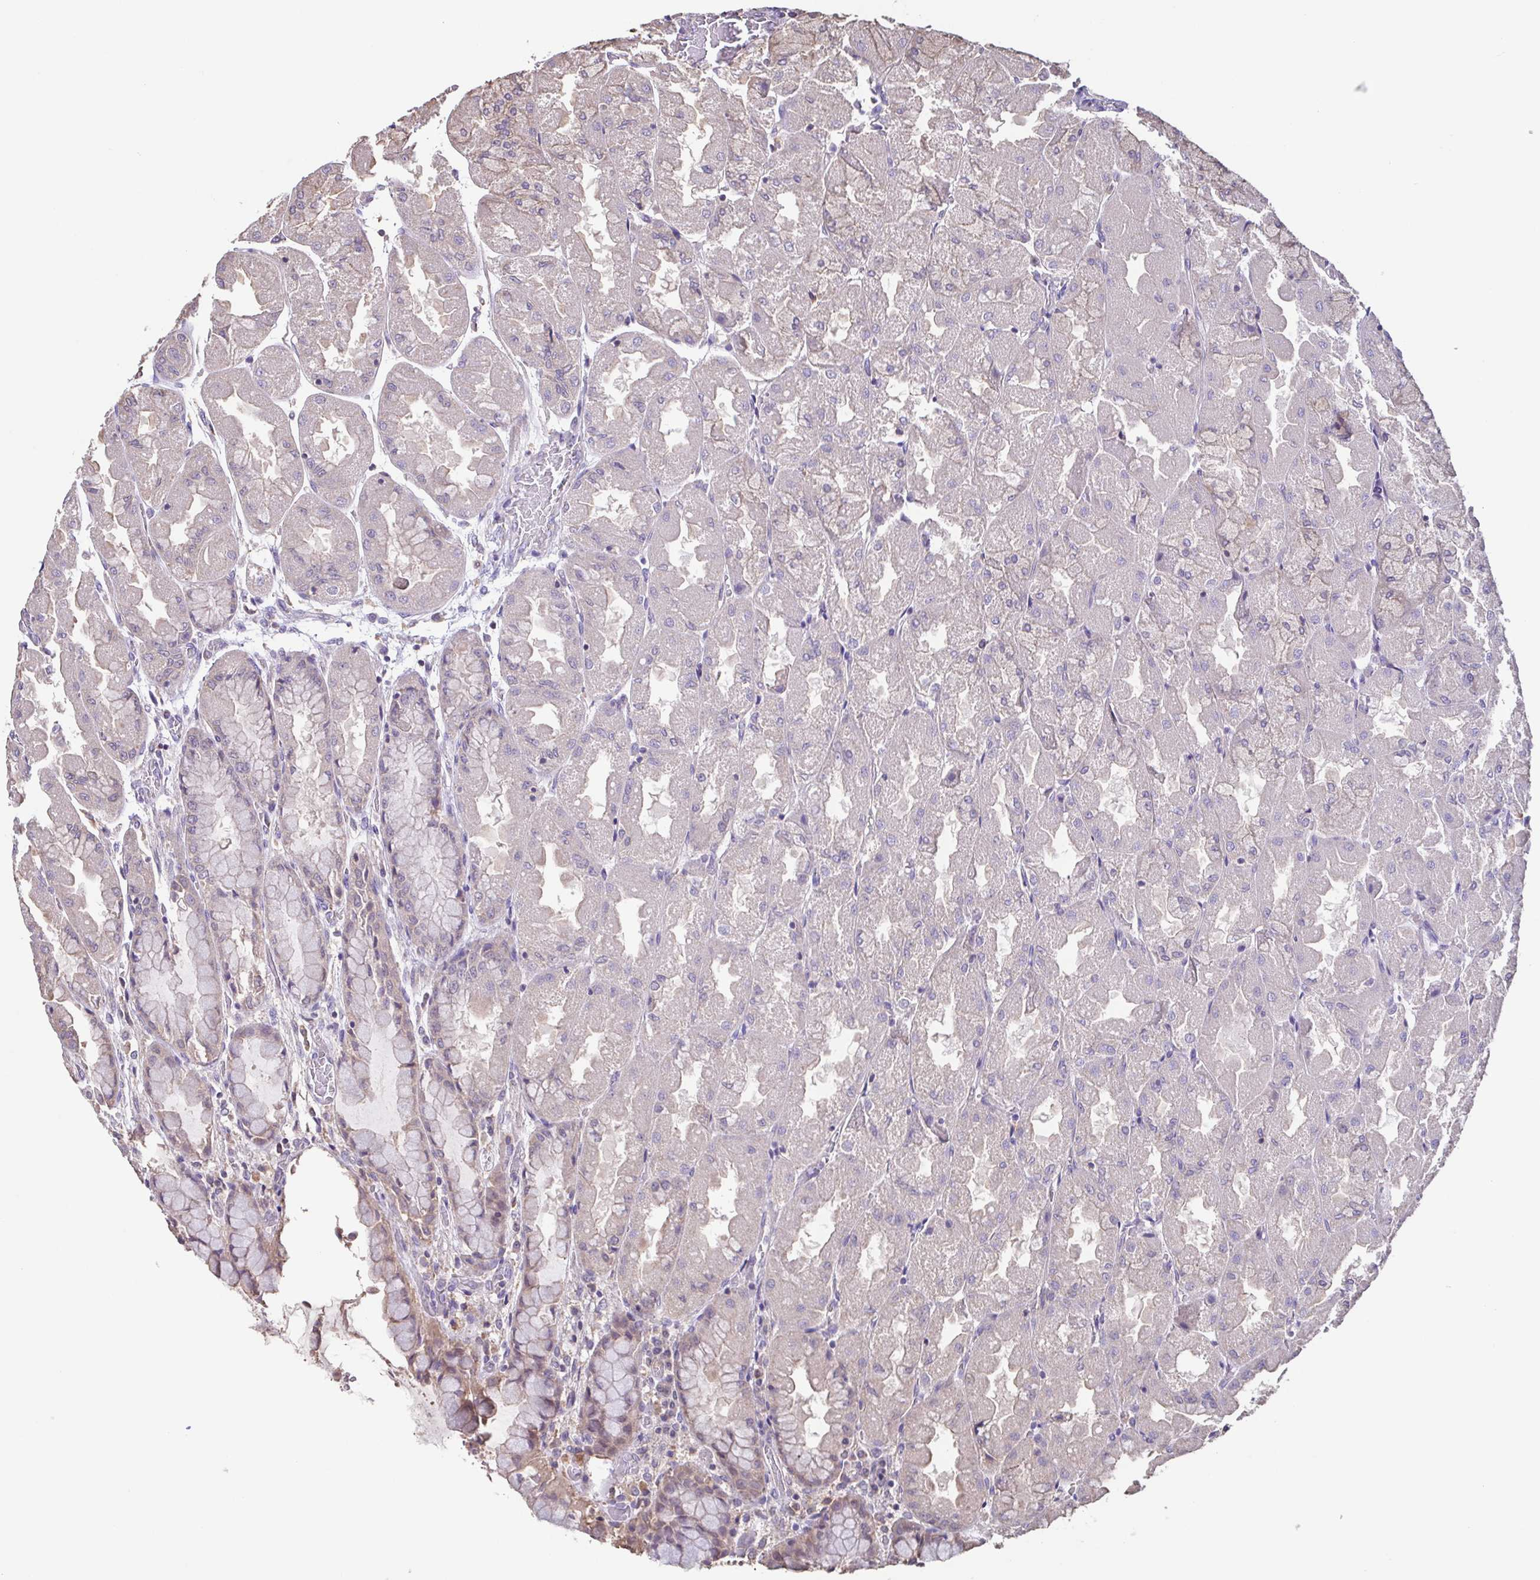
{"staining": {"intensity": "weak", "quantity": "<25%", "location": "cytoplasmic/membranous"}, "tissue": "stomach", "cell_type": "Glandular cells", "image_type": "normal", "snomed": [{"axis": "morphology", "description": "Normal tissue, NOS"}, {"axis": "topography", "description": "Stomach"}], "caption": "Immunohistochemistry image of normal human stomach stained for a protein (brown), which demonstrates no positivity in glandular cells.", "gene": "ACTRT2", "patient": {"sex": "female", "age": 61}}